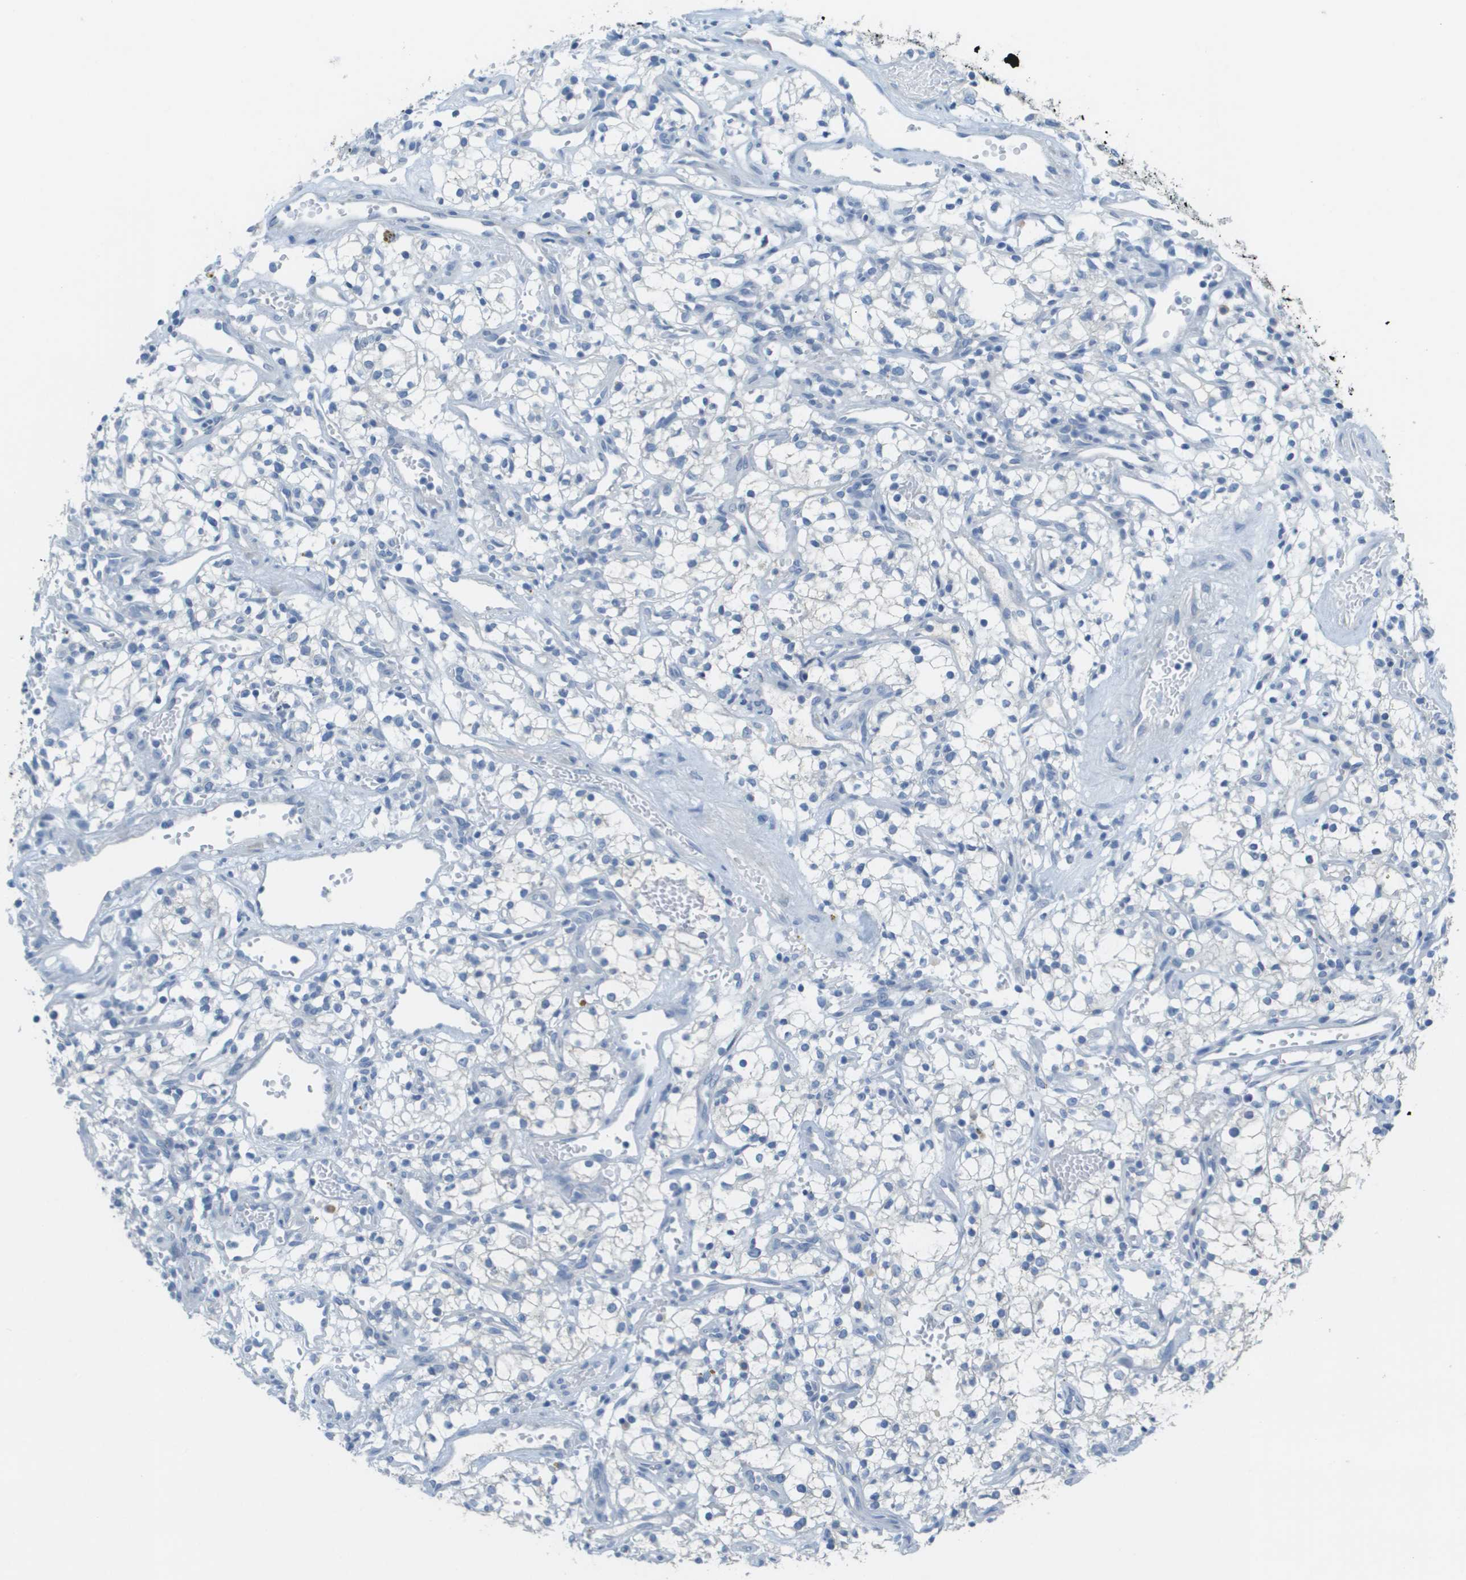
{"staining": {"intensity": "negative", "quantity": "none", "location": "none"}, "tissue": "renal cancer", "cell_type": "Tumor cells", "image_type": "cancer", "snomed": [{"axis": "morphology", "description": "Adenocarcinoma, NOS"}, {"axis": "topography", "description": "Kidney"}], "caption": "Human renal adenocarcinoma stained for a protein using IHC reveals no positivity in tumor cells.", "gene": "PTGDR2", "patient": {"sex": "male", "age": 59}}